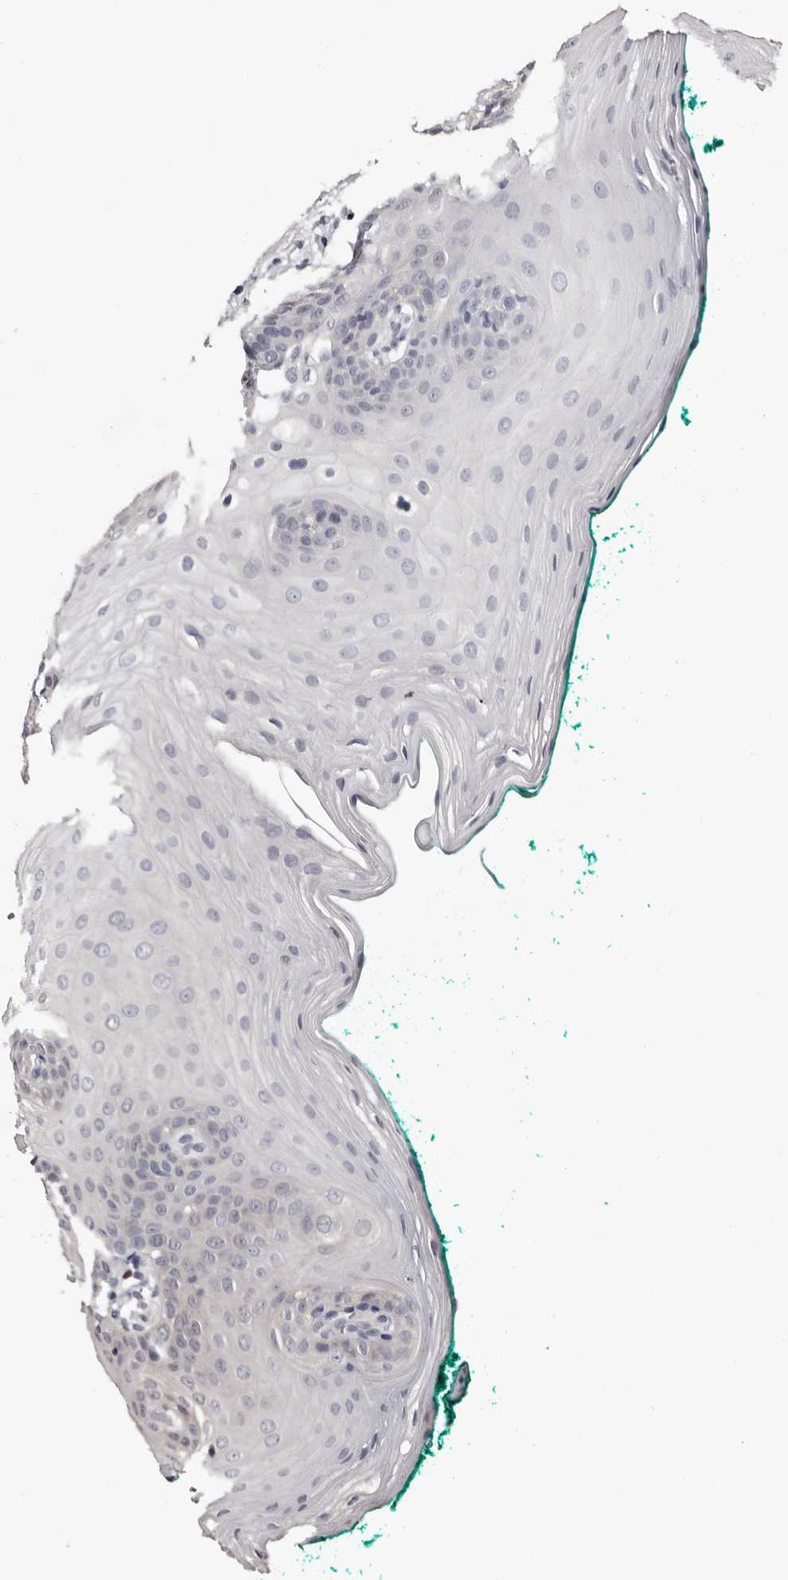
{"staining": {"intensity": "weak", "quantity": "<25%", "location": "cytoplasmic/membranous"}, "tissue": "oral mucosa", "cell_type": "Squamous epithelial cells", "image_type": "normal", "snomed": [{"axis": "morphology", "description": "Normal tissue, NOS"}, {"axis": "topography", "description": "Oral tissue"}], "caption": "The micrograph exhibits no staining of squamous epithelial cells in benign oral mucosa.", "gene": "DNPH1", "patient": {"sex": "male", "age": 58}}